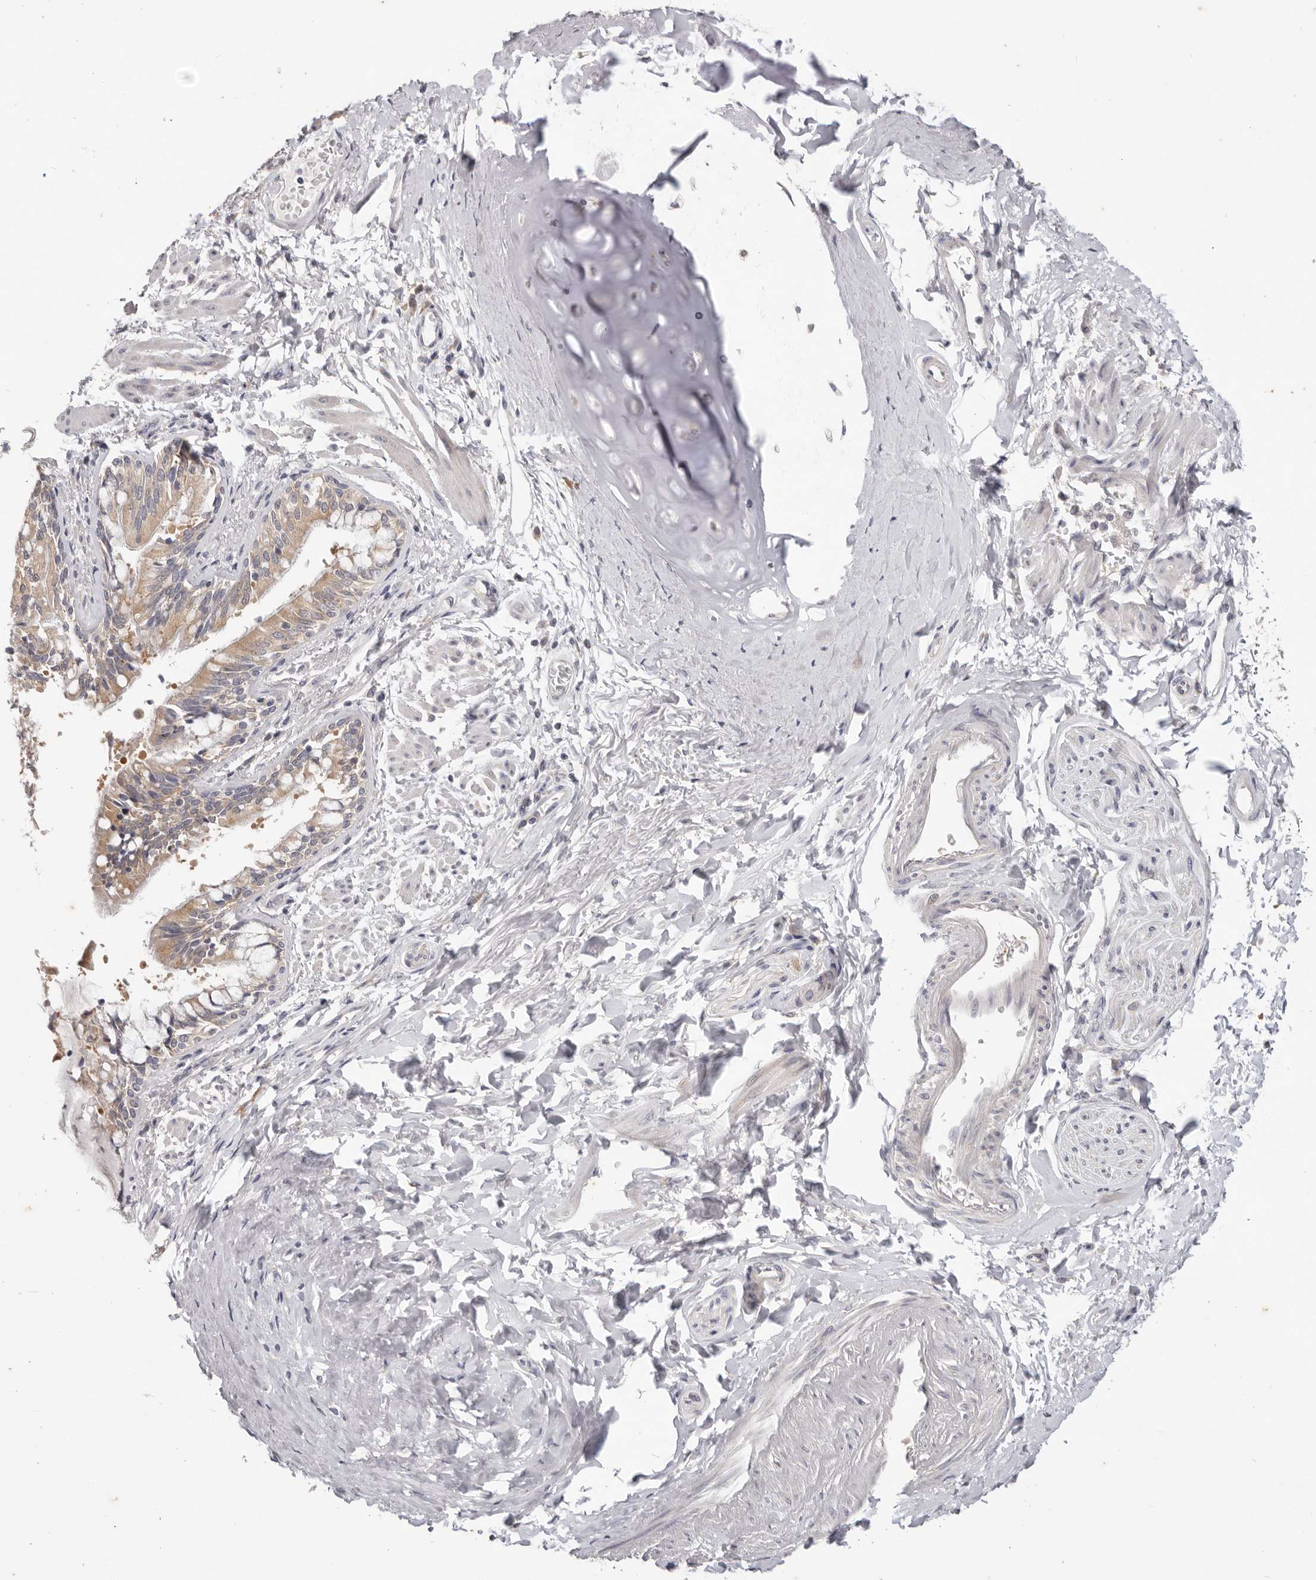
{"staining": {"intensity": "moderate", "quantity": ">75%", "location": "cytoplasmic/membranous"}, "tissue": "bronchus", "cell_type": "Respiratory epithelial cells", "image_type": "normal", "snomed": [{"axis": "morphology", "description": "Normal tissue, NOS"}, {"axis": "morphology", "description": "Inflammation, NOS"}, {"axis": "topography", "description": "Lung"}], "caption": "Bronchus stained for a protein (brown) displays moderate cytoplasmic/membranous positive positivity in approximately >75% of respiratory epithelial cells.", "gene": "WDR77", "patient": {"sex": "female", "age": 46}}